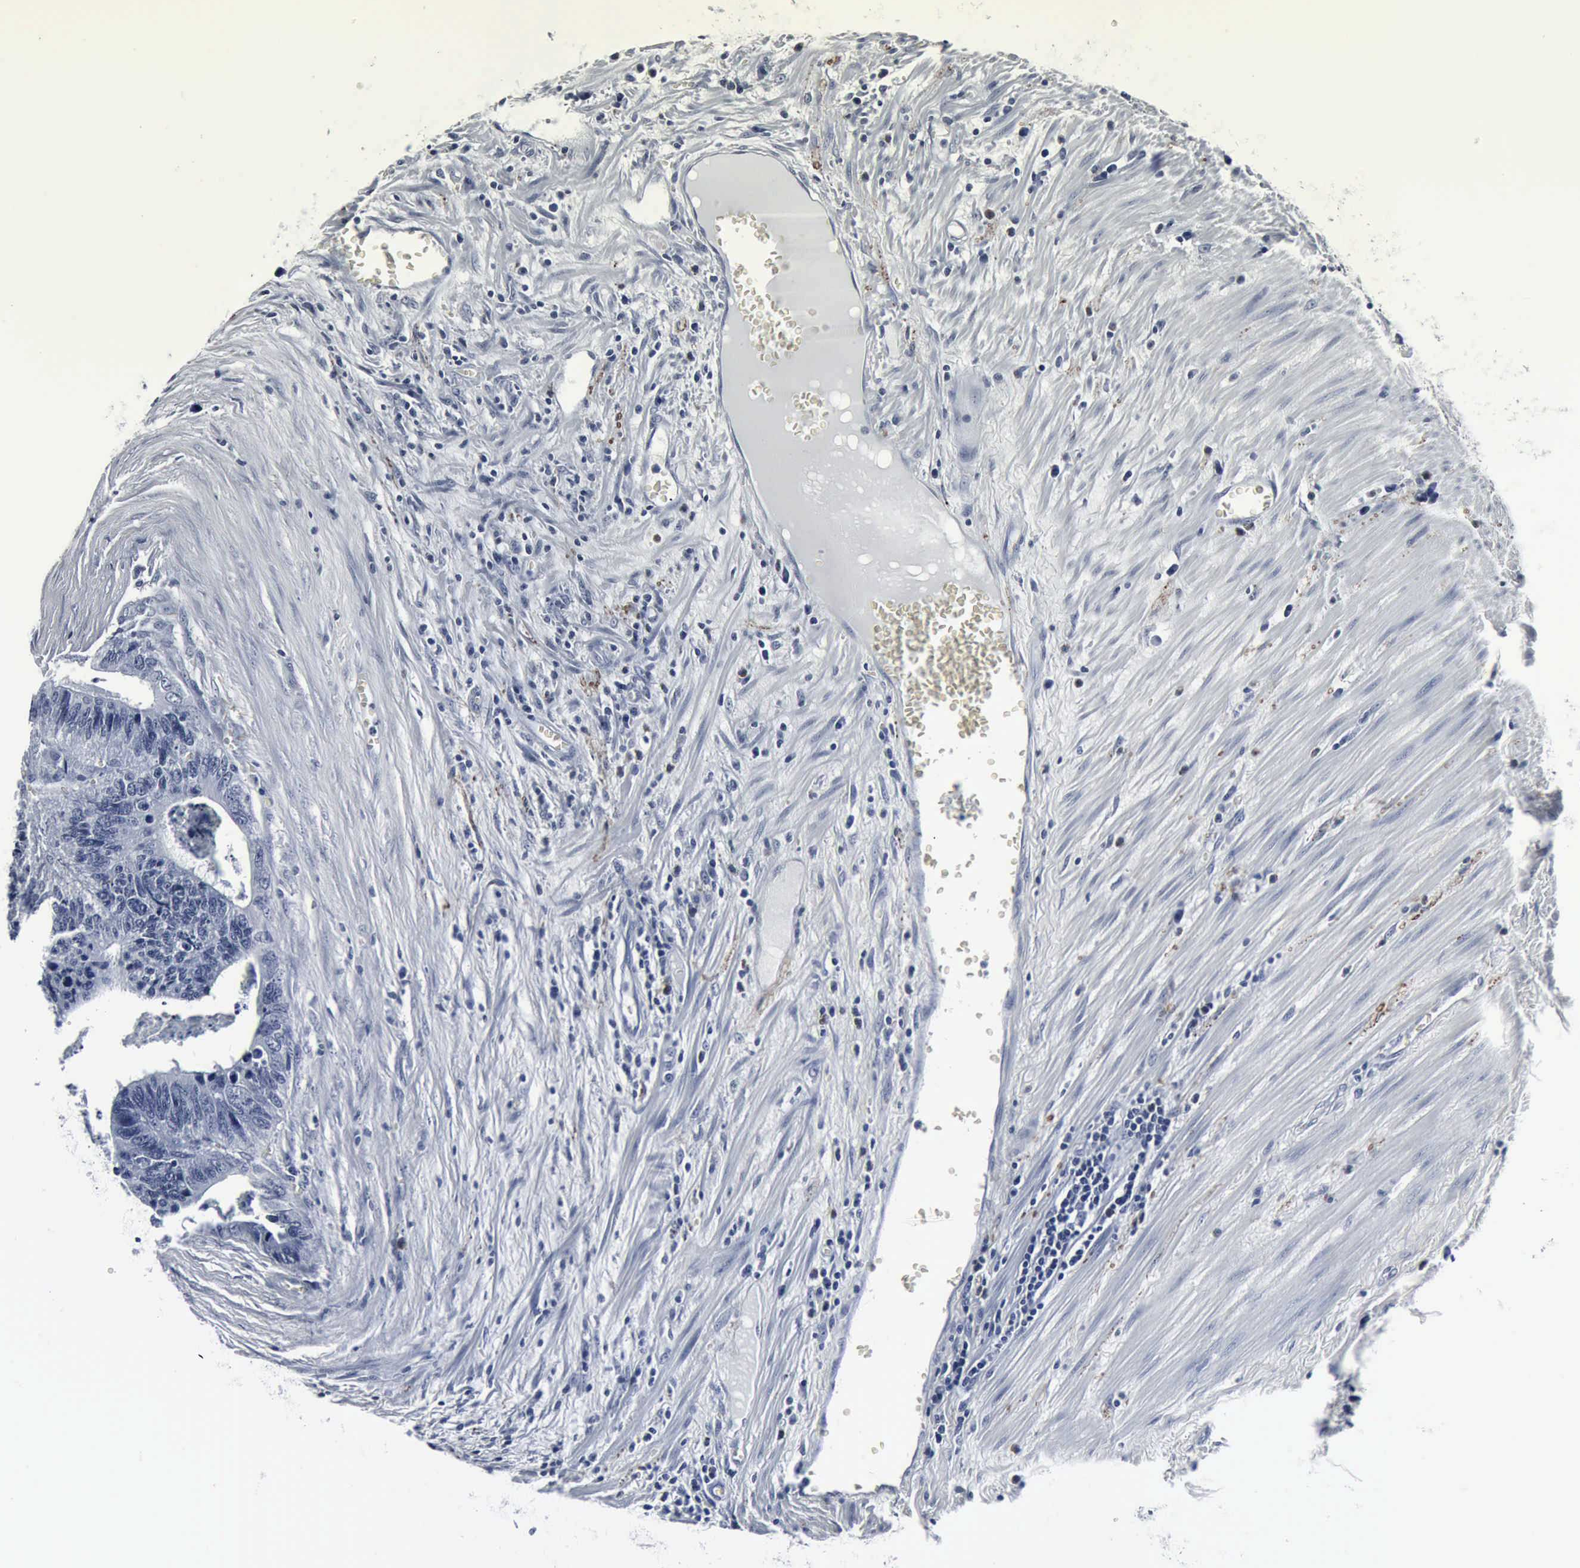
{"staining": {"intensity": "negative", "quantity": "none", "location": "none"}, "tissue": "colorectal cancer", "cell_type": "Tumor cells", "image_type": "cancer", "snomed": [{"axis": "morphology", "description": "Adenocarcinoma, NOS"}, {"axis": "topography", "description": "Colon"}], "caption": "This is an immunohistochemistry micrograph of colorectal cancer (adenocarcinoma). There is no staining in tumor cells.", "gene": "SNAP25", "patient": {"sex": "male", "age": 72}}